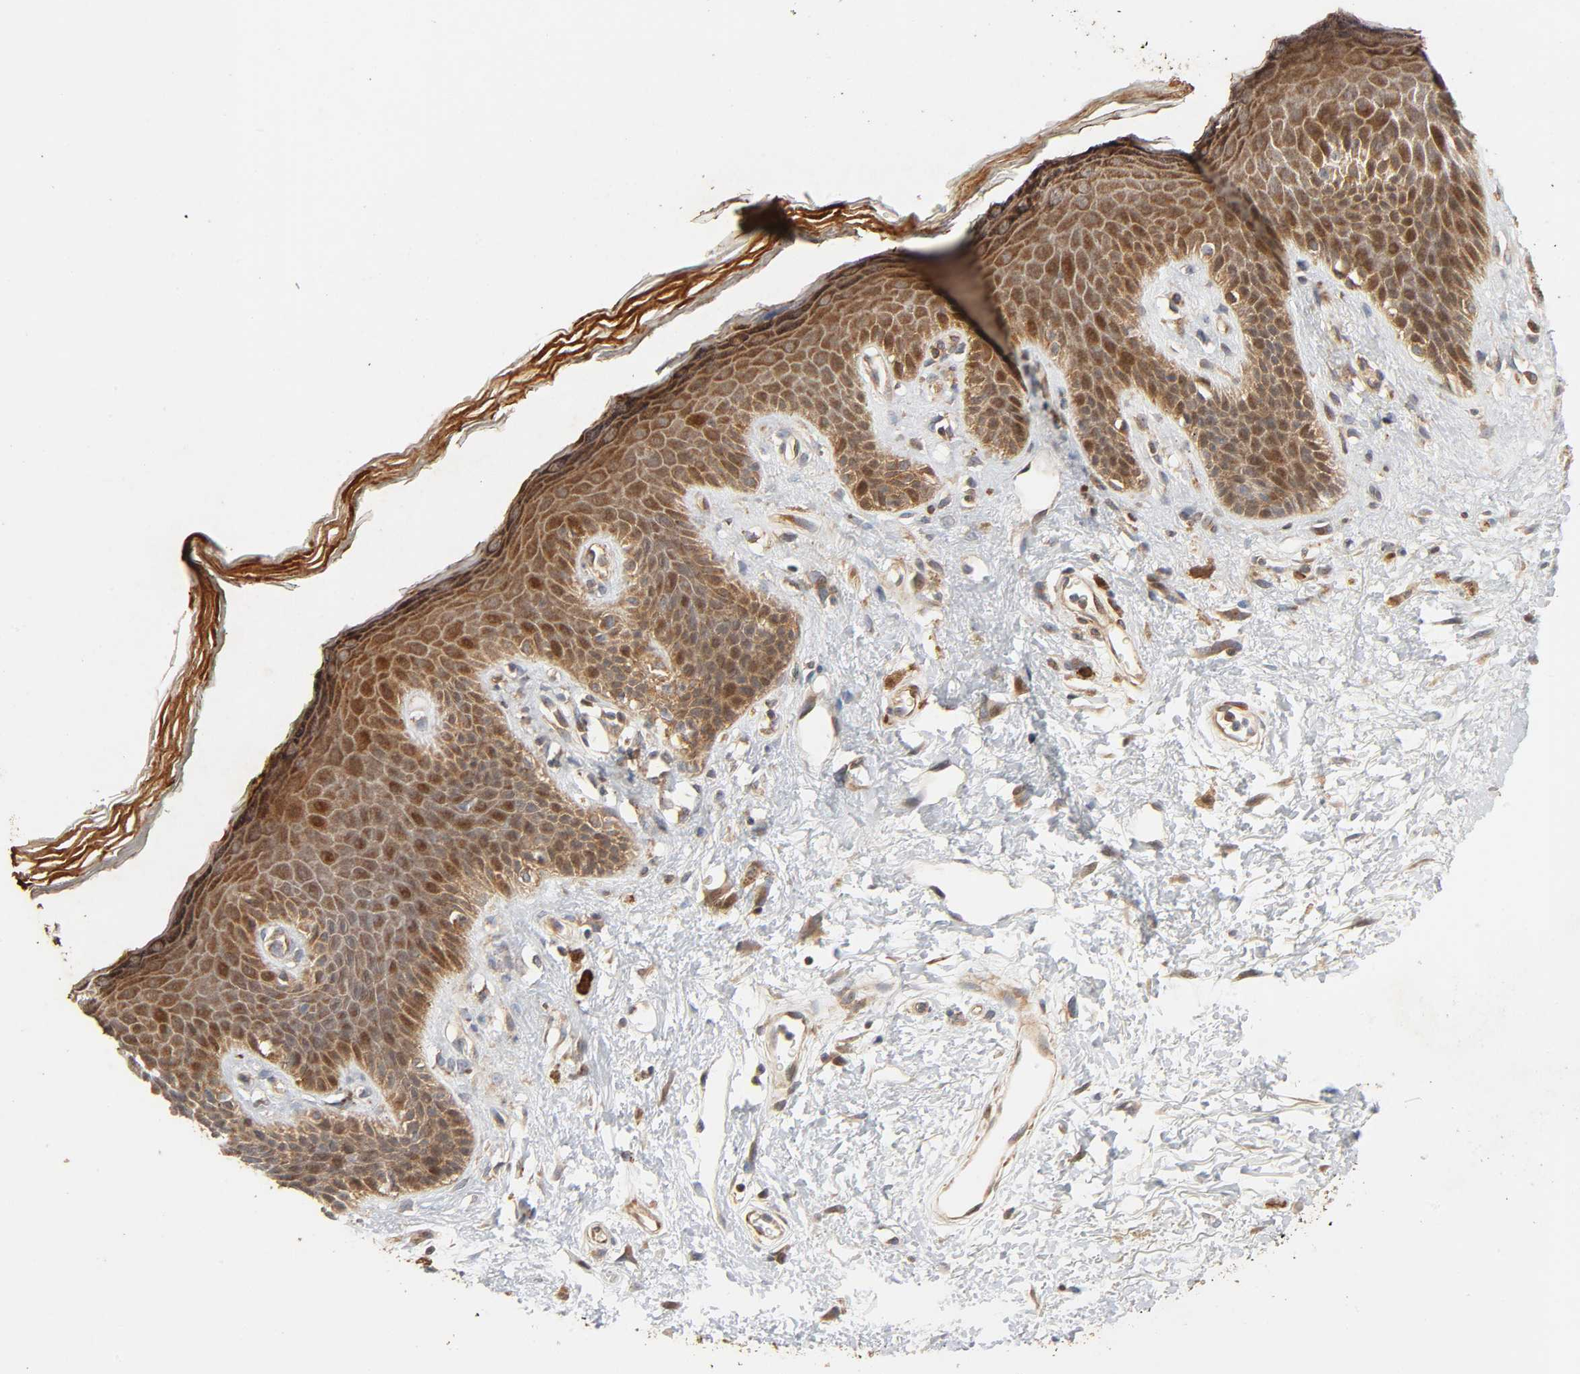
{"staining": {"intensity": "moderate", "quantity": ">75%", "location": "cytoplasmic/membranous,nuclear"}, "tissue": "skin", "cell_type": "Epidermal cells", "image_type": "normal", "snomed": [{"axis": "morphology", "description": "Normal tissue, NOS"}, {"axis": "topography", "description": "Anal"}], "caption": "Immunohistochemical staining of normal skin displays >75% levels of moderate cytoplasmic/membranous,nuclear protein expression in about >75% of epidermal cells.", "gene": "NEMF", "patient": {"sex": "female", "age": 46}}